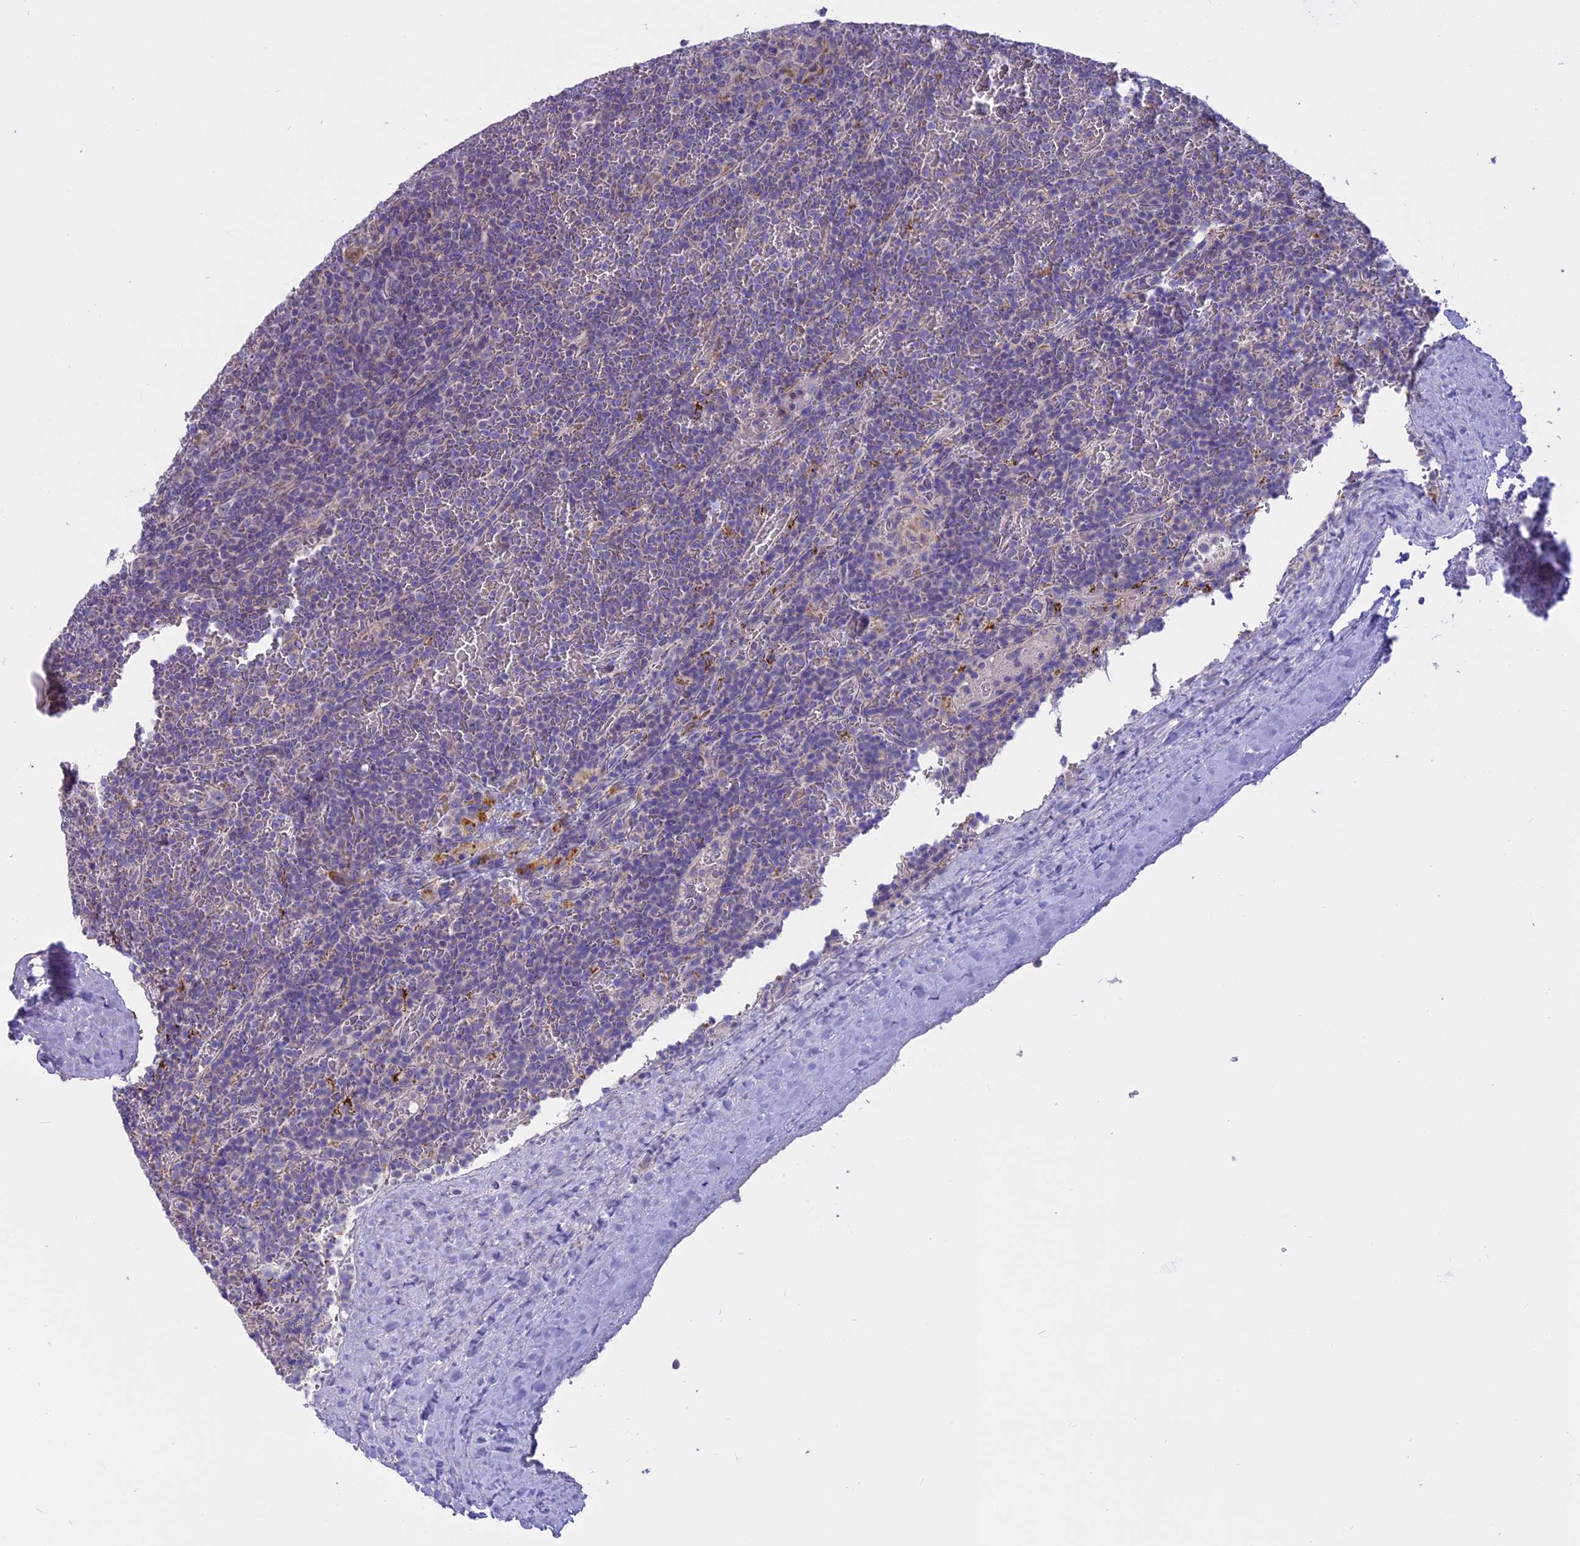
{"staining": {"intensity": "negative", "quantity": "none", "location": "none"}, "tissue": "lymphoma", "cell_type": "Tumor cells", "image_type": "cancer", "snomed": [{"axis": "morphology", "description": "Malignant lymphoma, non-Hodgkin's type, Low grade"}, {"axis": "topography", "description": "Spleen"}], "caption": "Malignant lymphoma, non-Hodgkin's type (low-grade) was stained to show a protein in brown. There is no significant positivity in tumor cells.", "gene": "LYPD6", "patient": {"sex": "female", "age": 19}}